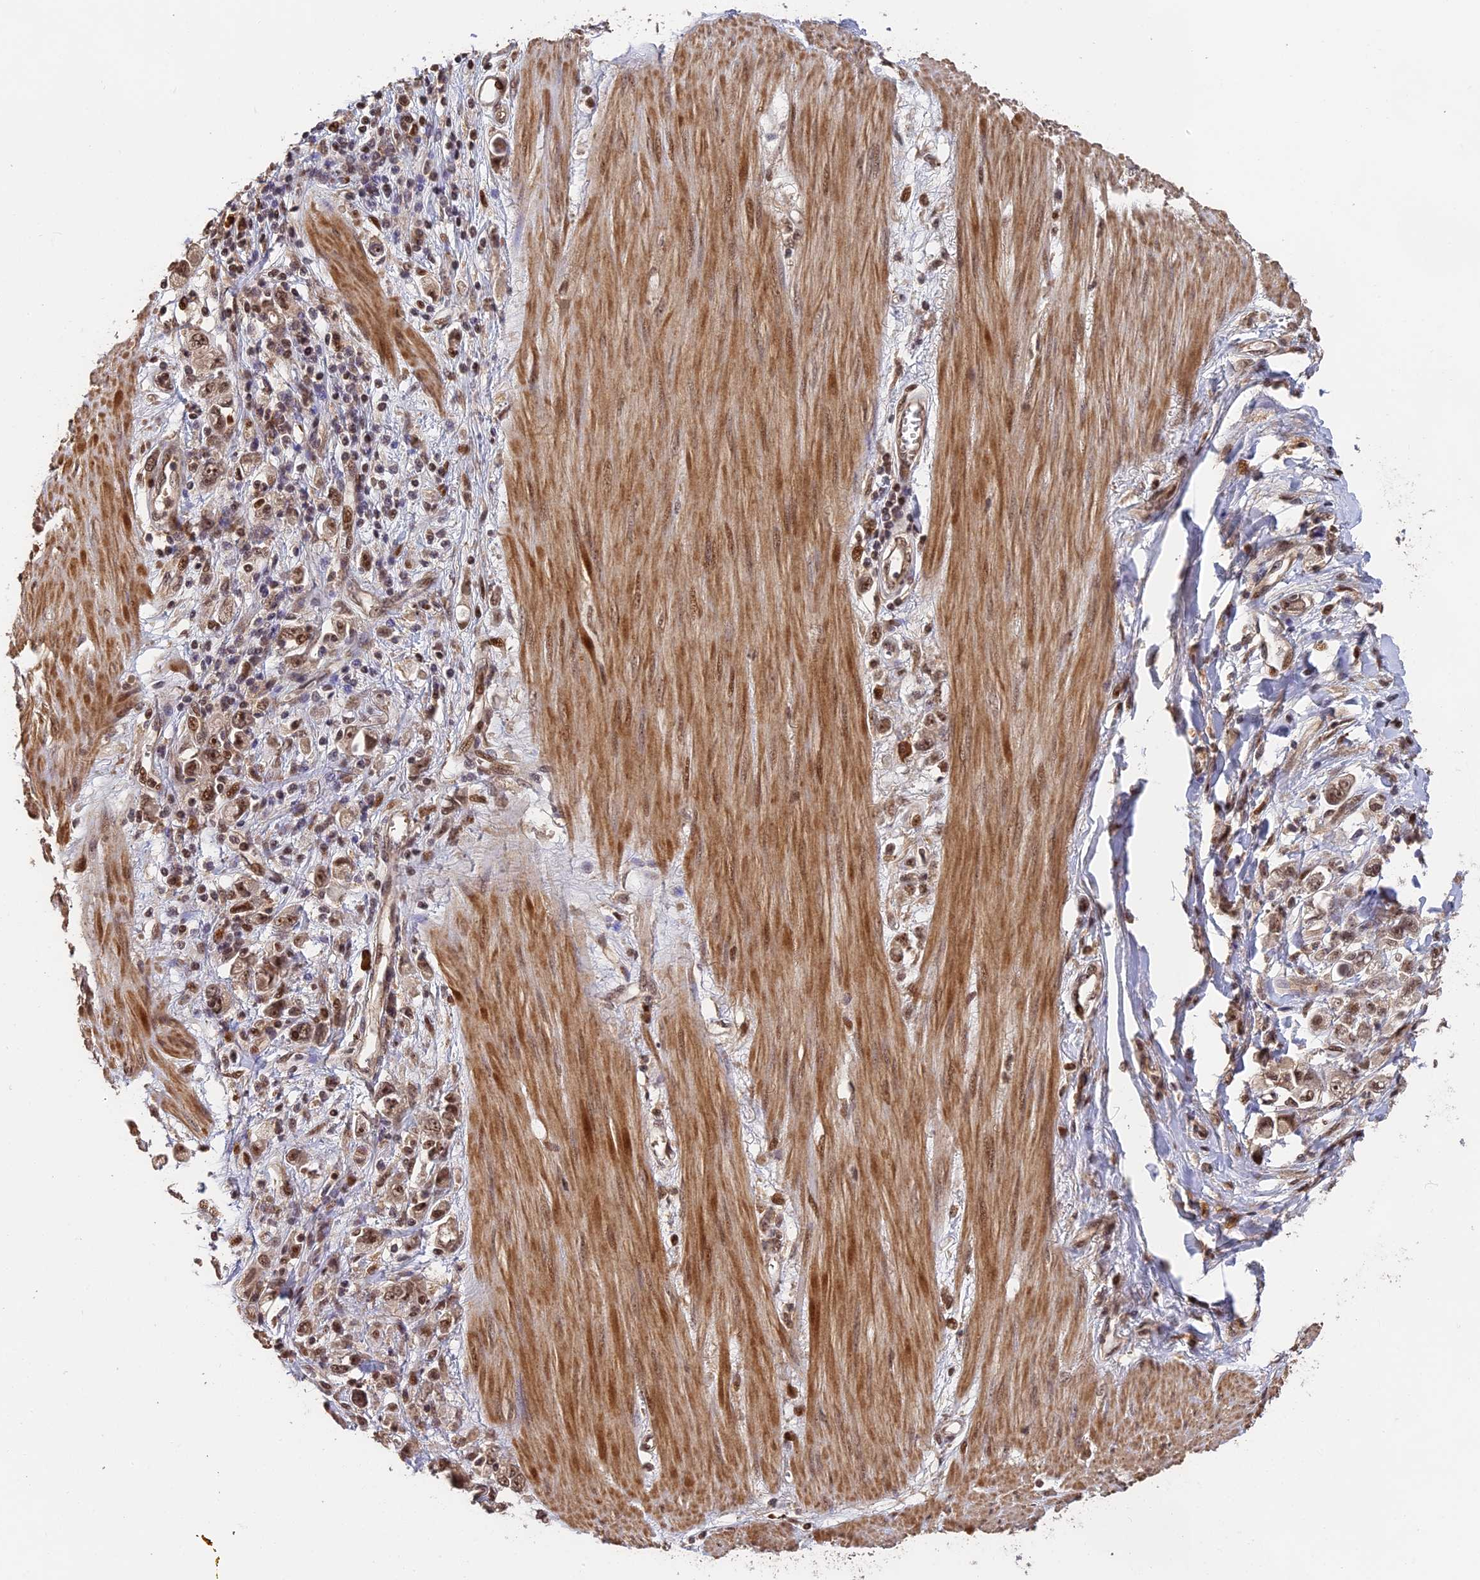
{"staining": {"intensity": "moderate", "quantity": ">75%", "location": "nuclear"}, "tissue": "stomach cancer", "cell_type": "Tumor cells", "image_type": "cancer", "snomed": [{"axis": "morphology", "description": "Adenocarcinoma, NOS"}, {"axis": "topography", "description": "Stomach"}], "caption": "Stomach adenocarcinoma stained with immunohistochemistry shows moderate nuclear staining in about >75% of tumor cells. The staining is performed using DAB brown chromogen to label protein expression. The nuclei are counter-stained blue using hematoxylin.", "gene": "OSBPL1A", "patient": {"sex": "female", "age": 76}}